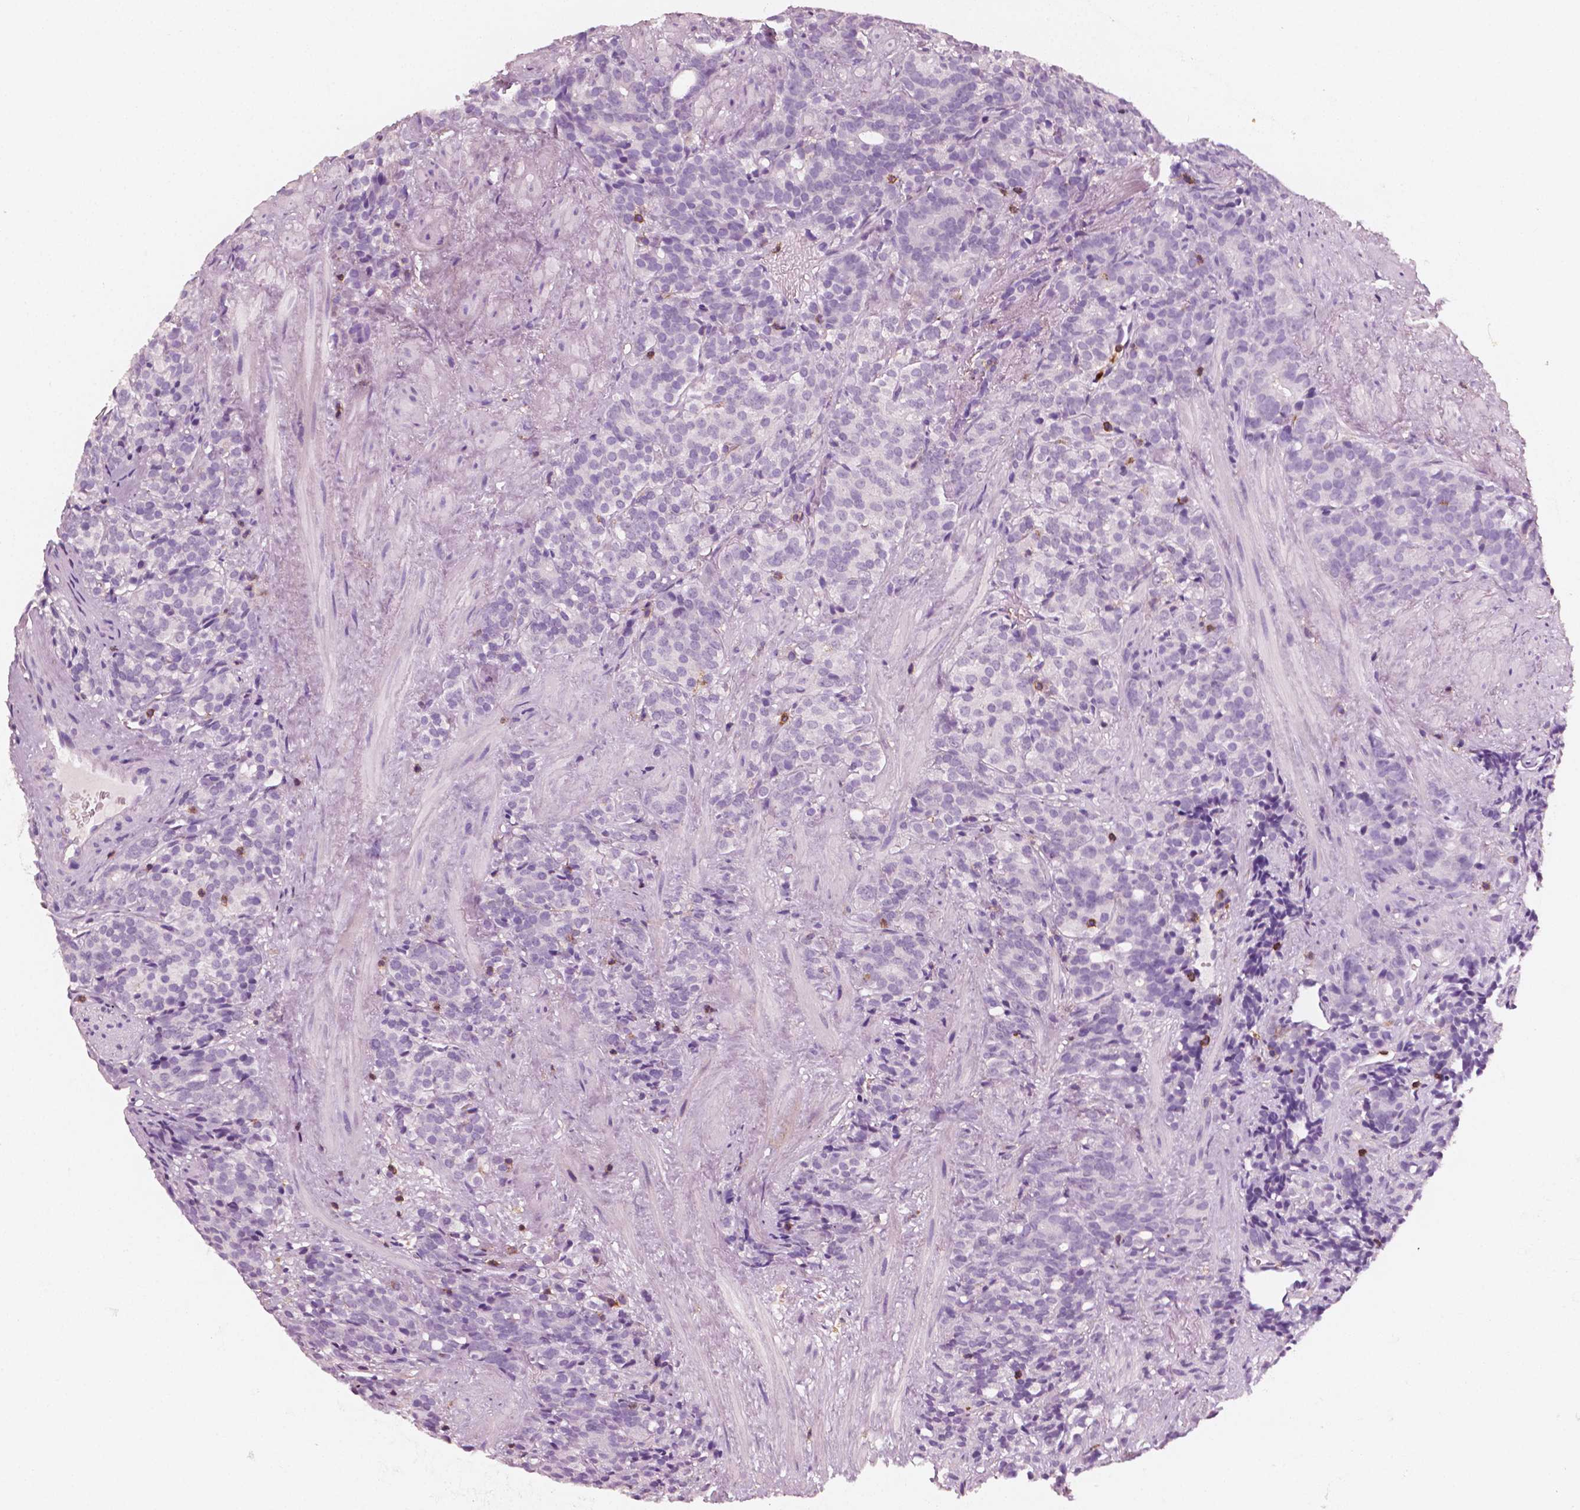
{"staining": {"intensity": "negative", "quantity": "none", "location": "none"}, "tissue": "prostate cancer", "cell_type": "Tumor cells", "image_type": "cancer", "snomed": [{"axis": "morphology", "description": "Adenocarcinoma, High grade"}, {"axis": "topography", "description": "Prostate"}], "caption": "IHC histopathology image of prostate cancer (high-grade adenocarcinoma) stained for a protein (brown), which demonstrates no staining in tumor cells.", "gene": "PTPRC", "patient": {"sex": "male", "age": 84}}